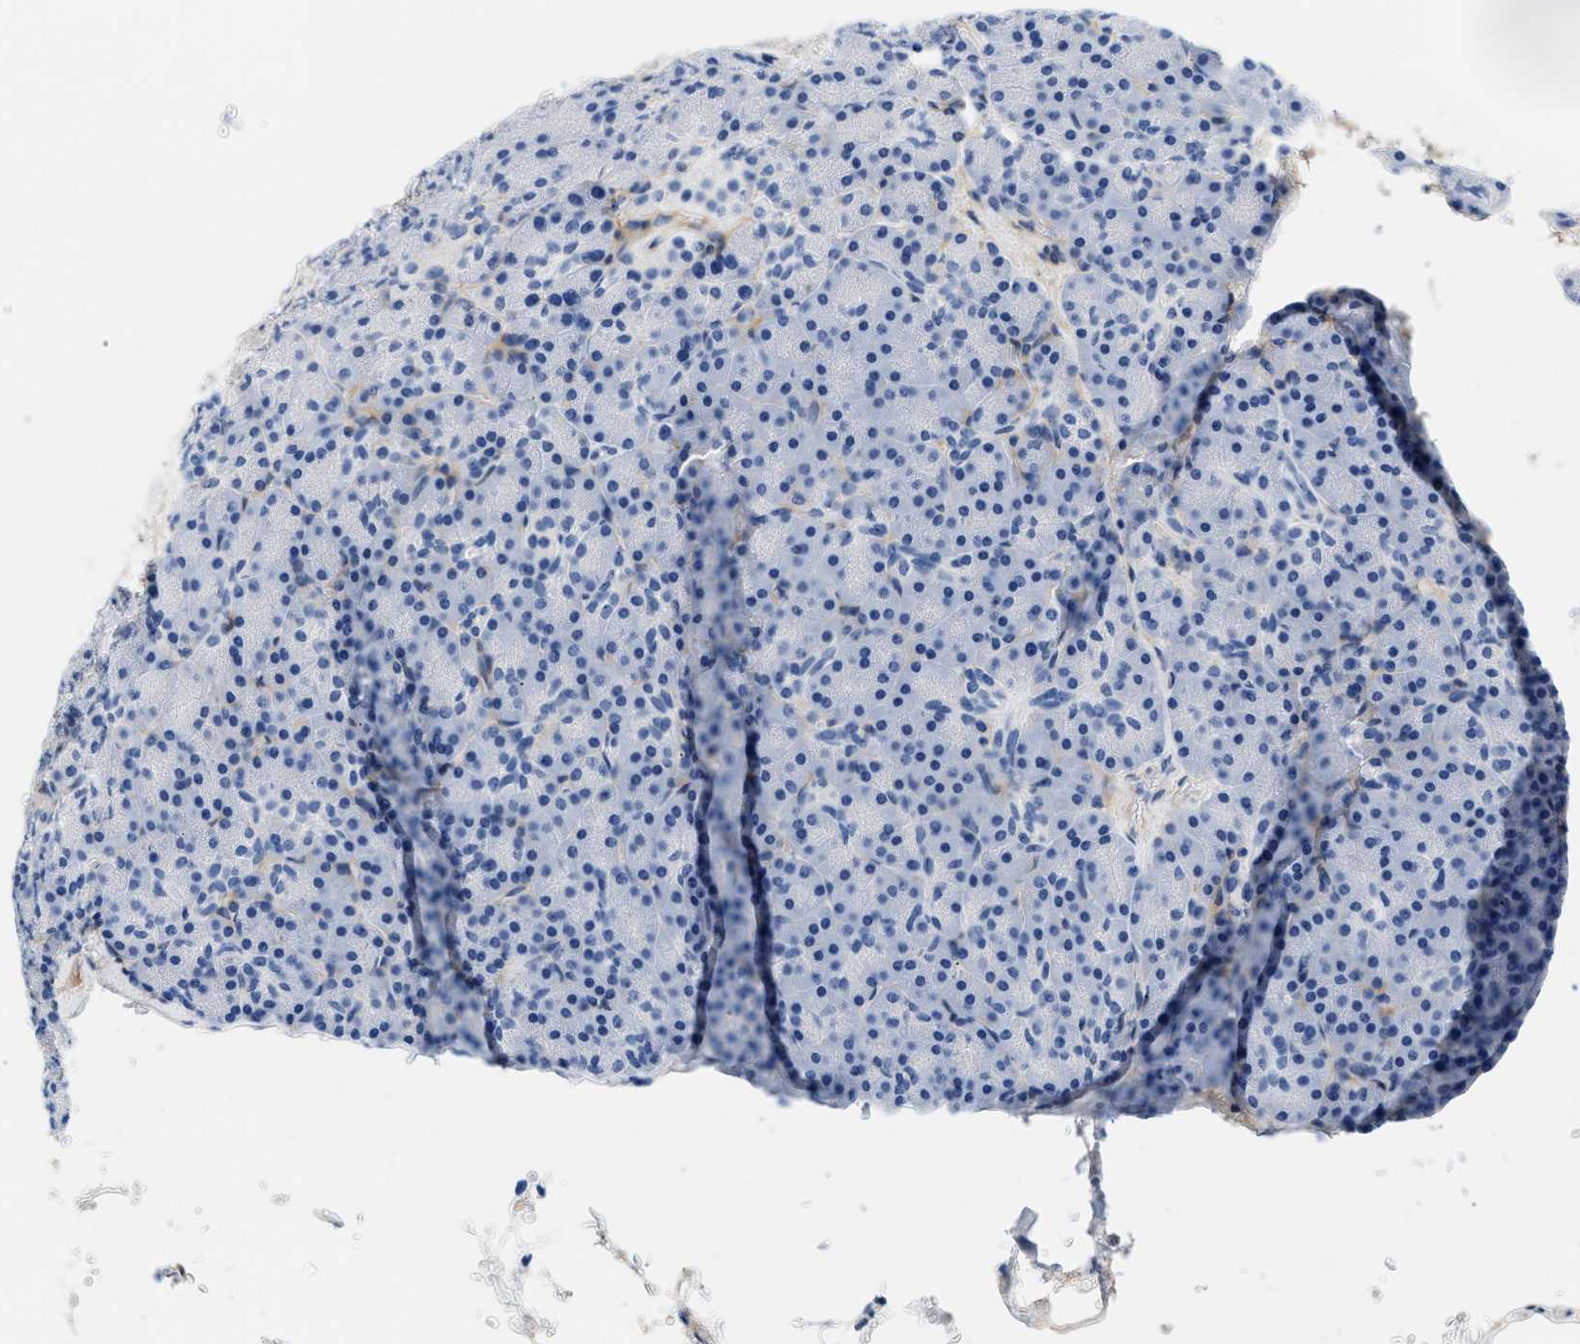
{"staining": {"intensity": "negative", "quantity": "none", "location": "none"}, "tissue": "pancreas", "cell_type": "Exocrine glandular cells", "image_type": "normal", "snomed": [{"axis": "morphology", "description": "Normal tissue, NOS"}, {"axis": "topography", "description": "Pancreas"}], "caption": "Immunohistochemistry micrograph of normal pancreas stained for a protein (brown), which reveals no expression in exocrine glandular cells.", "gene": "PDGFRB", "patient": {"sex": "female", "age": 43}}